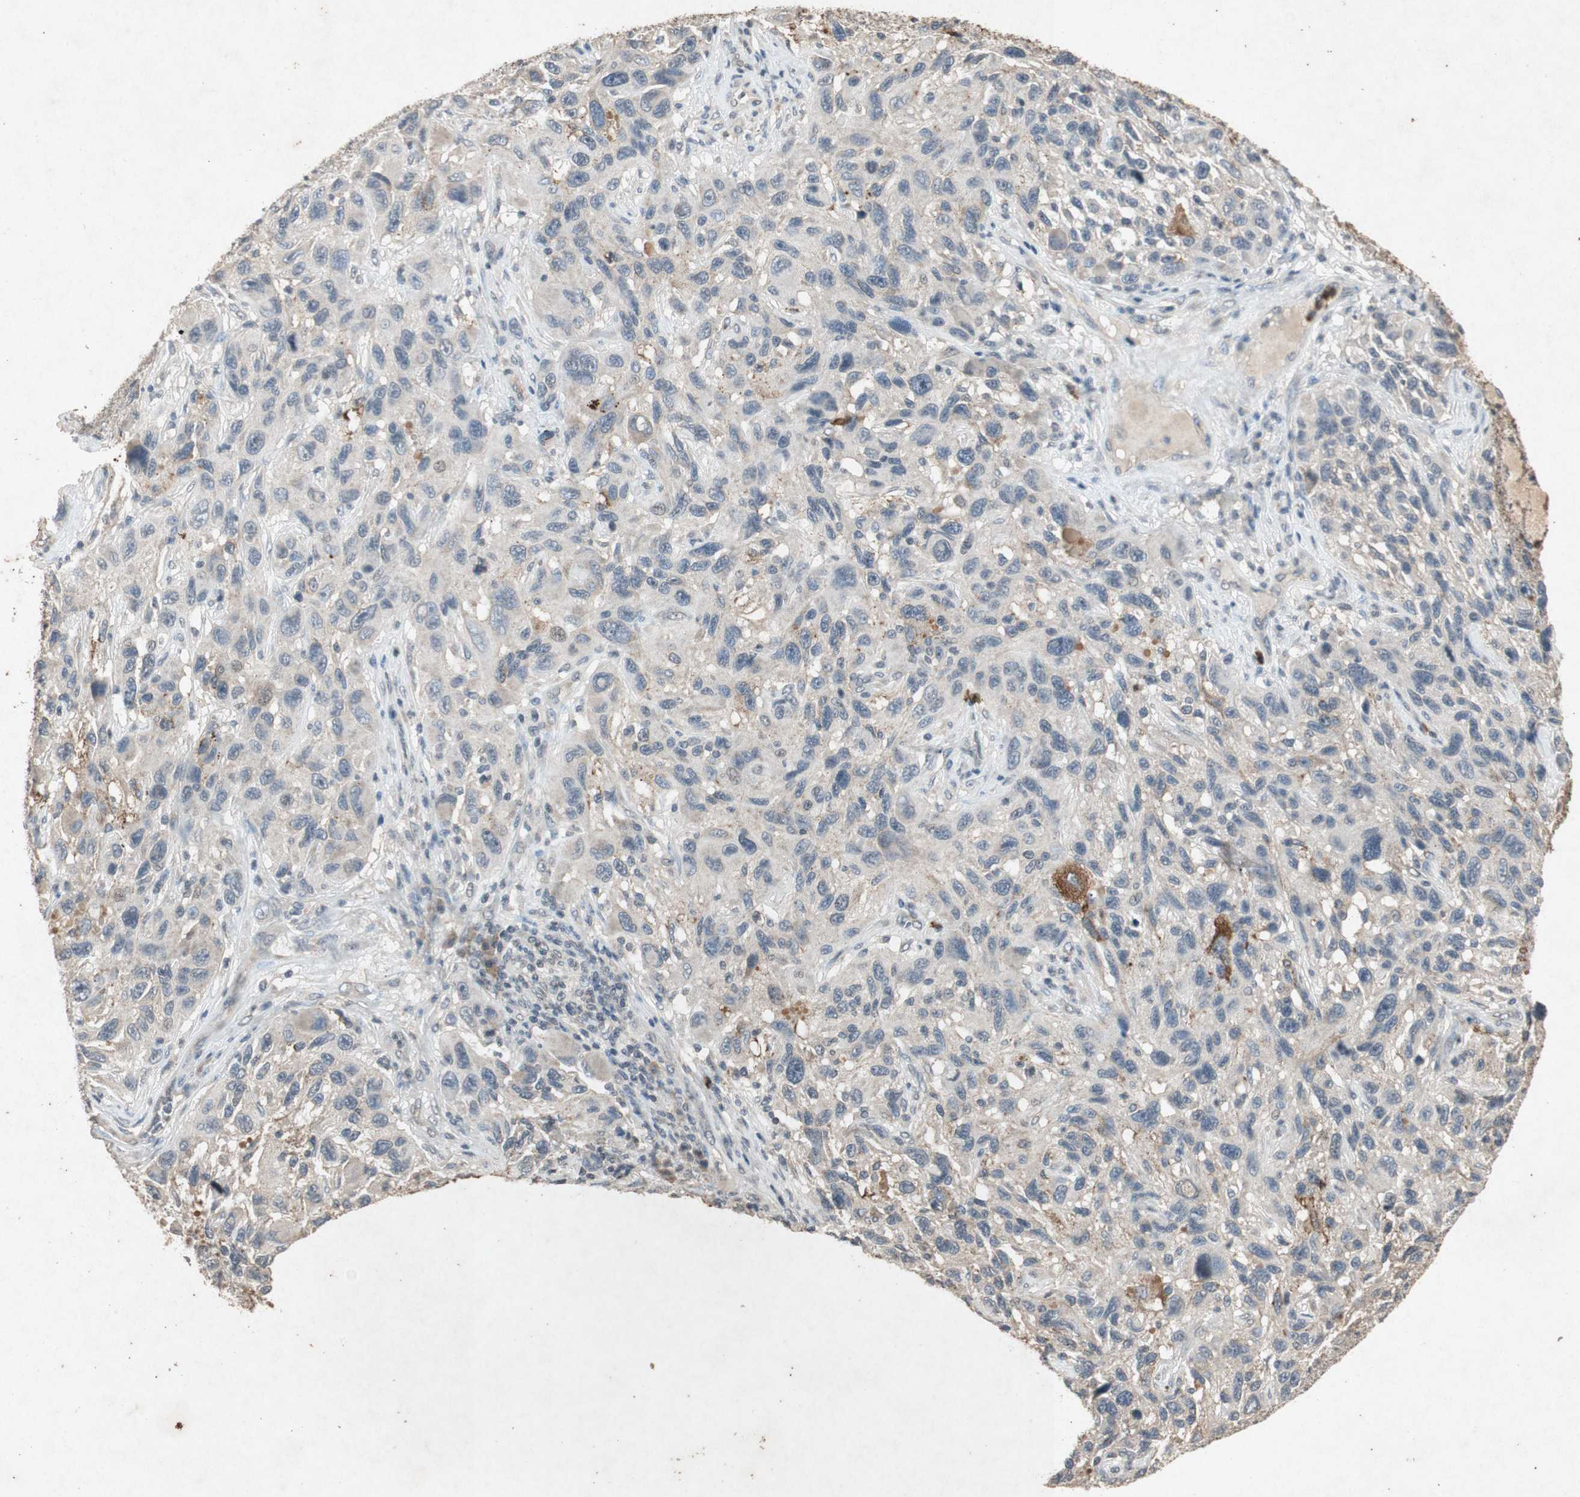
{"staining": {"intensity": "negative", "quantity": "none", "location": "none"}, "tissue": "melanoma", "cell_type": "Tumor cells", "image_type": "cancer", "snomed": [{"axis": "morphology", "description": "Malignant melanoma, NOS"}, {"axis": "topography", "description": "Skin"}], "caption": "IHC of melanoma shows no staining in tumor cells.", "gene": "MSRB1", "patient": {"sex": "male", "age": 53}}